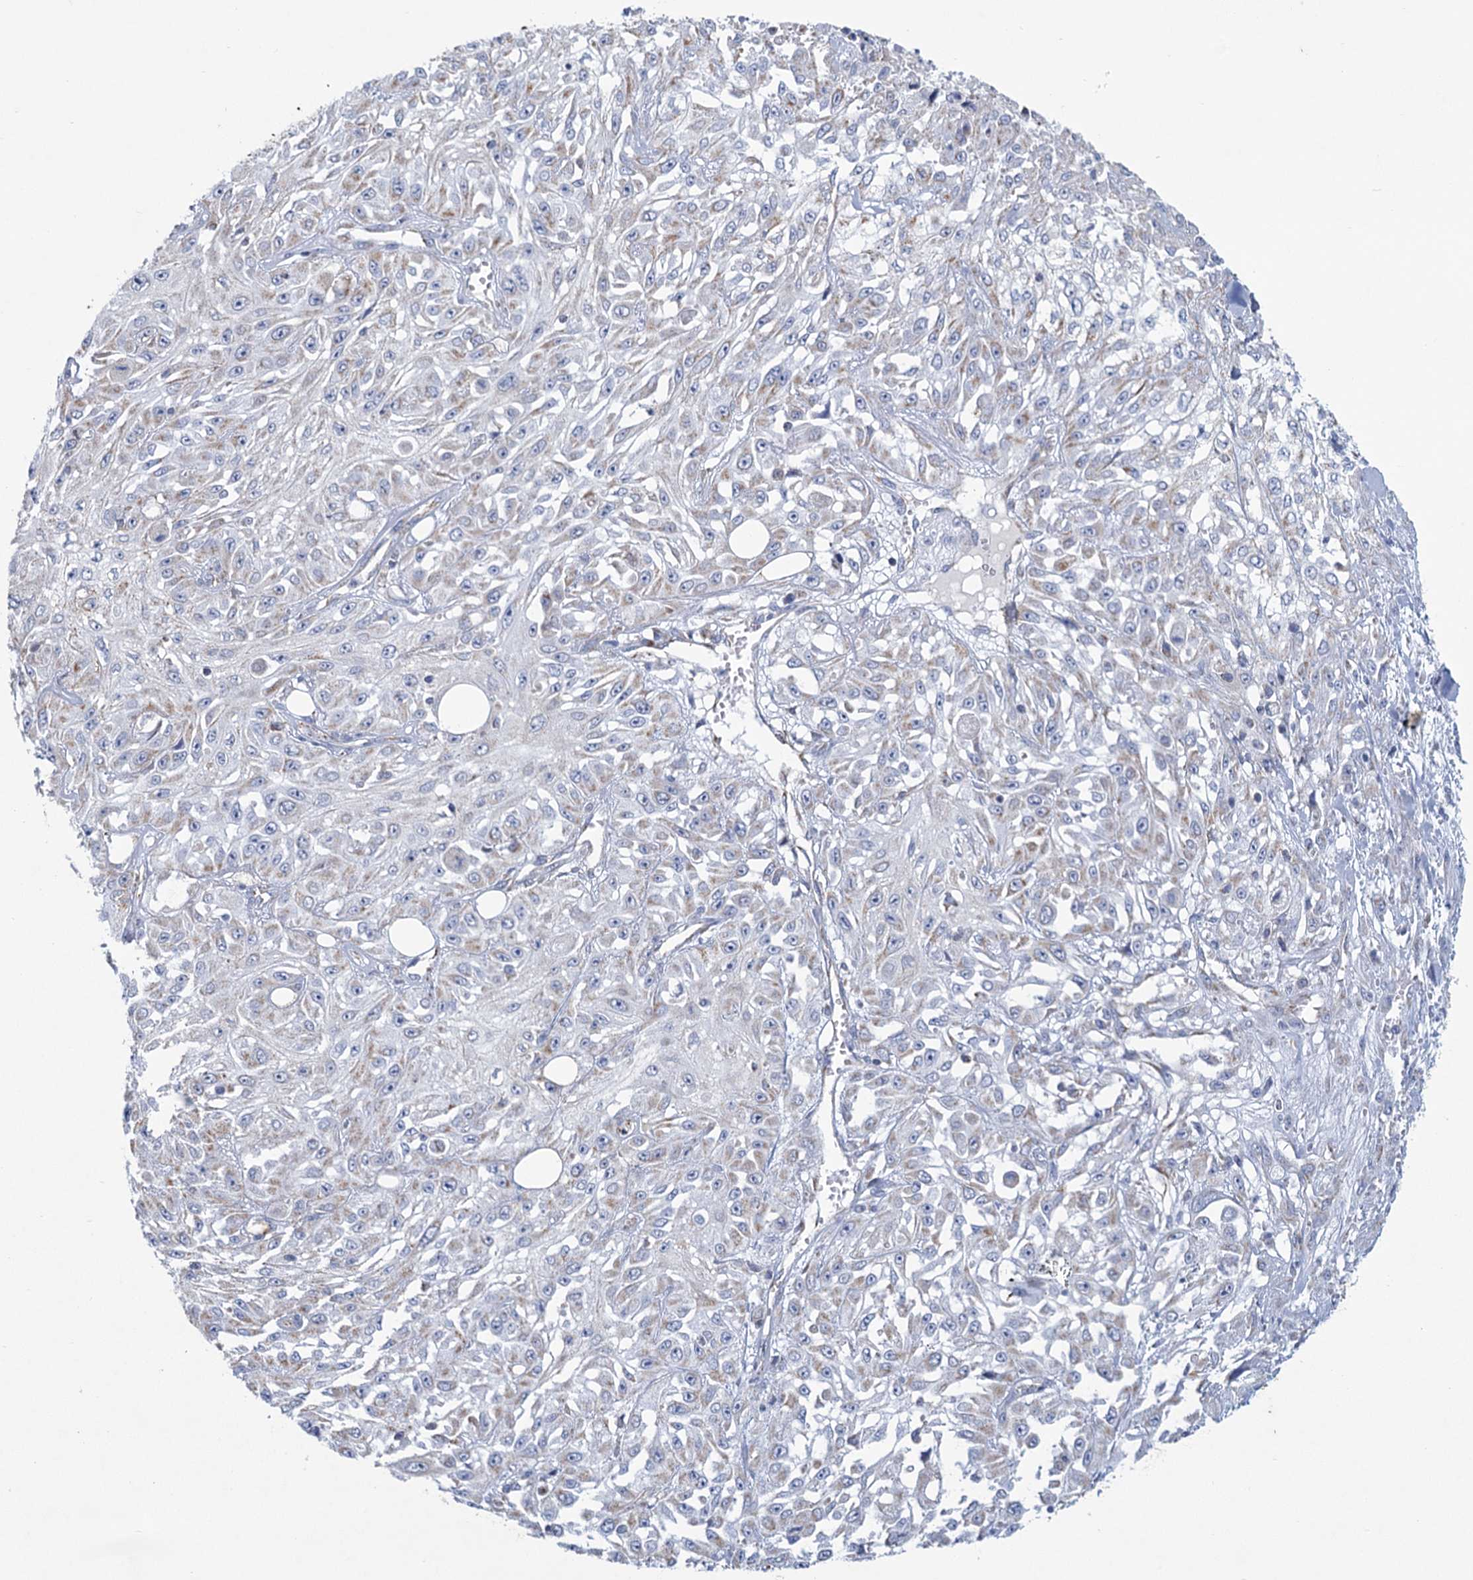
{"staining": {"intensity": "negative", "quantity": "none", "location": "none"}, "tissue": "skin cancer", "cell_type": "Tumor cells", "image_type": "cancer", "snomed": [{"axis": "morphology", "description": "Squamous cell carcinoma, NOS"}, {"axis": "morphology", "description": "Squamous cell carcinoma, metastatic, NOS"}, {"axis": "topography", "description": "Skin"}, {"axis": "topography", "description": "Lymph node"}], "caption": "An IHC histopathology image of skin cancer (squamous cell carcinoma) is shown. There is no staining in tumor cells of skin cancer (squamous cell carcinoma).", "gene": "NDUFC2", "patient": {"sex": "male", "age": 75}}